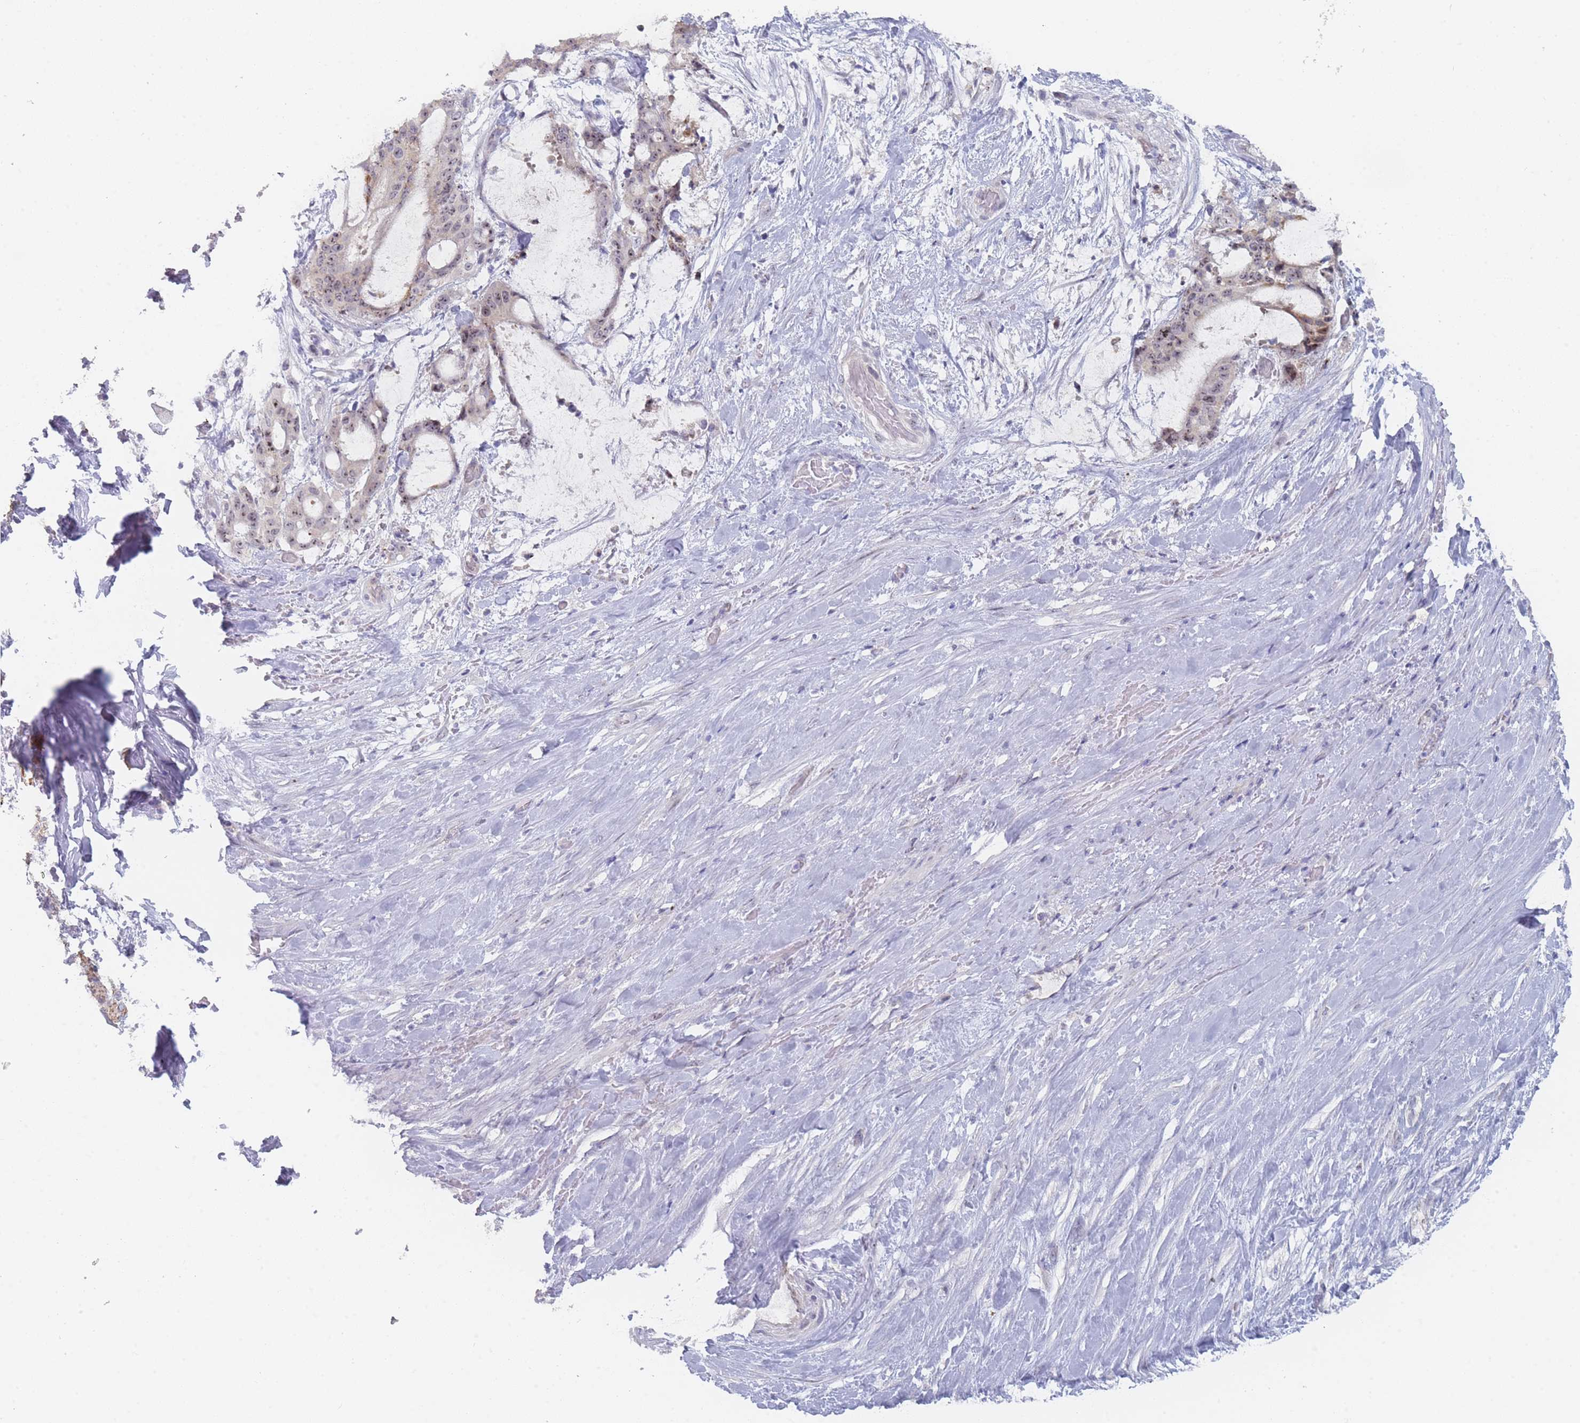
{"staining": {"intensity": "moderate", "quantity": "25%-75%", "location": "cytoplasmic/membranous,nuclear"}, "tissue": "liver cancer", "cell_type": "Tumor cells", "image_type": "cancer", "snomed": [{"axis": "morphology", "description": "Normal tissue, NOS"}, {"axis": "morphology", "description": "Cholangiocarcinoma"}, {"axis": "topography", "description": "Liver"}, {"axis": "topography", "description": "Peripheral nerve tissue"}], "caption": "High-magnification brightfield microscopy of liver cancer stained with DAB (brown) and counterstained with hematoxylin (blue). tumor cells exhibit moderate cytoplasmic/membranous and nuclear positivity is appreciated in about25%-75% of cells.", "gene": "RNF8", "patient": {"sex": "female", "age": 73}}